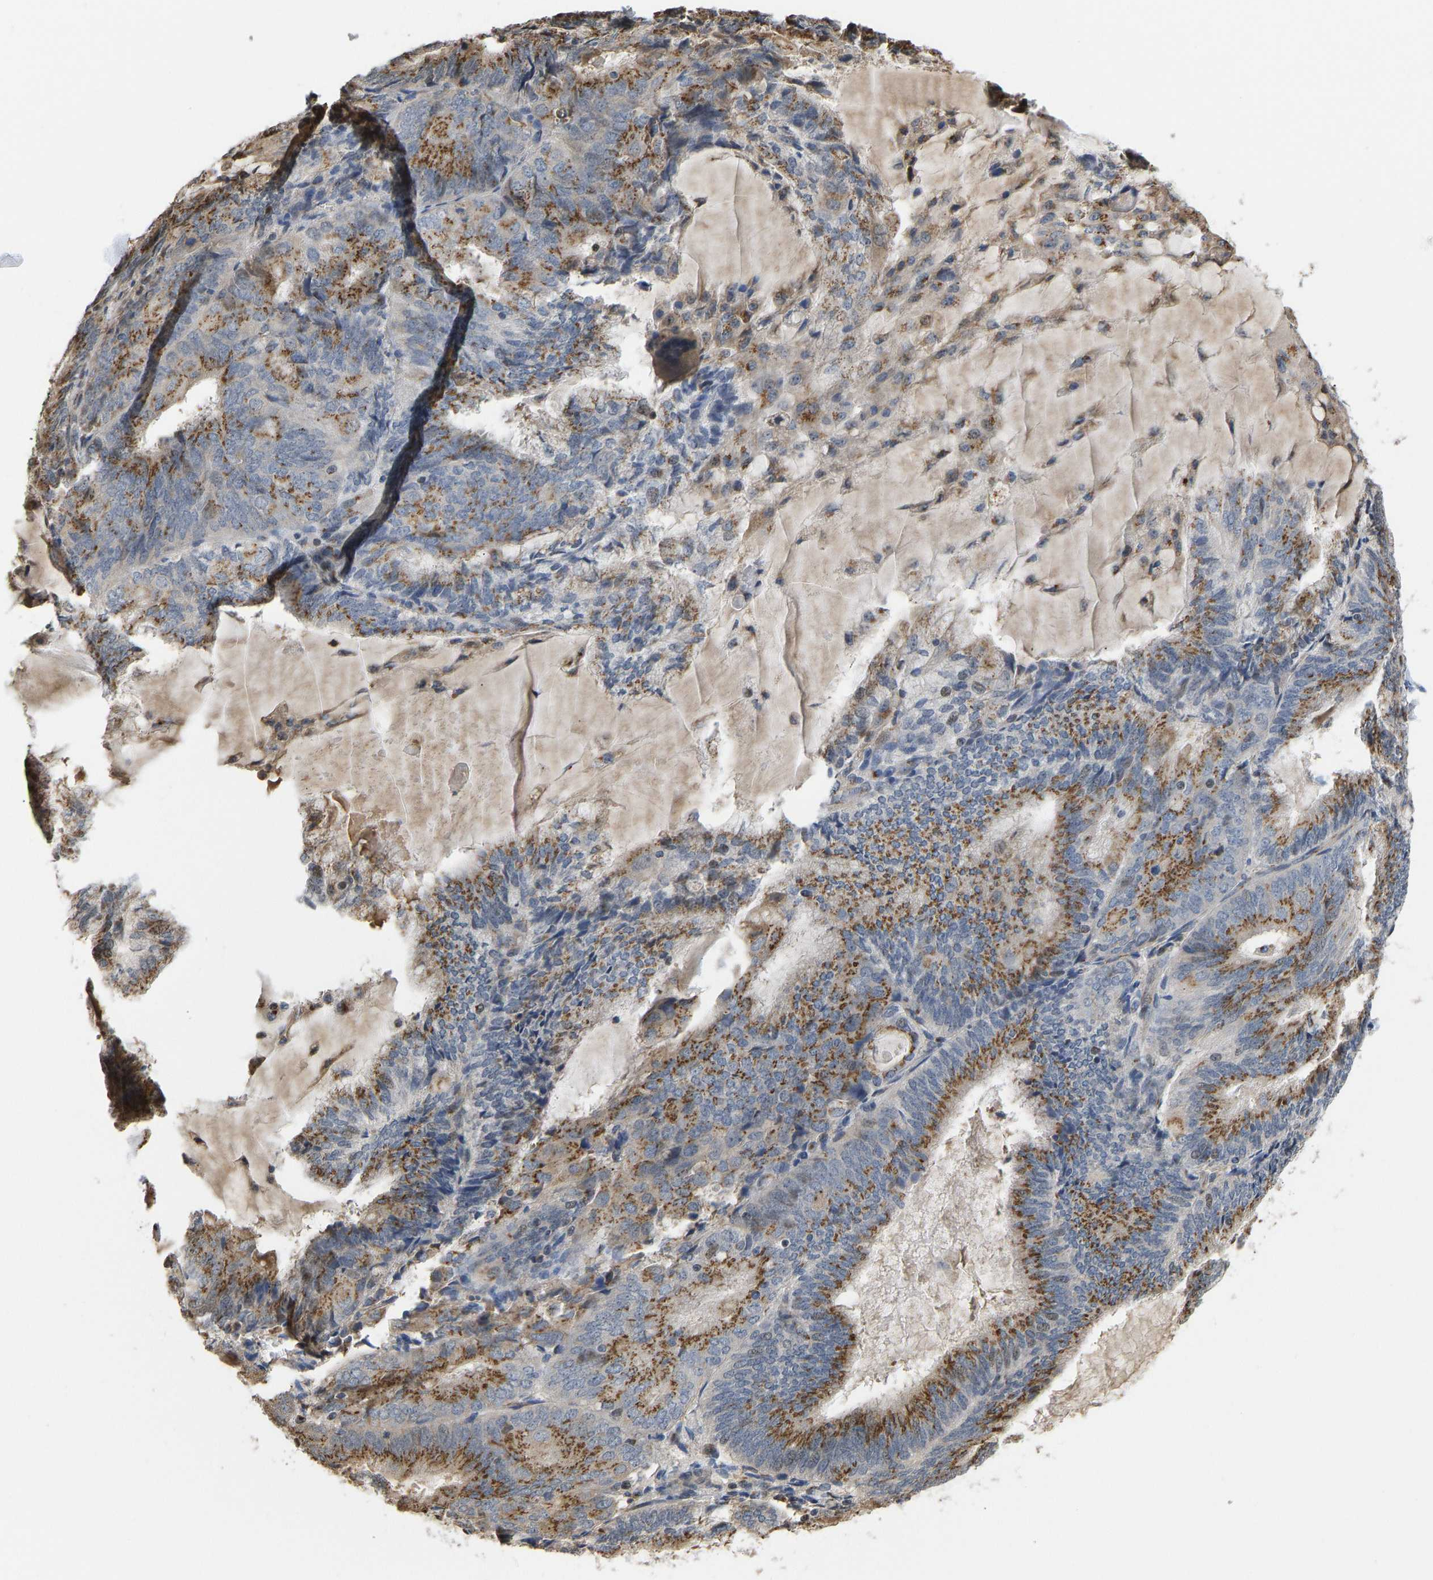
{"staining": {"intensity": "moderate", "quantity": ">75%", "location": "cytoplasmic/membranous"}, "tissue": "endometrial cancer", "cell_type": "Tumor cells", "image_type": "cancer", "snomed": [{"axis": "morphology", "description": "Adenocarcinoma, NOS"}, {"axis": "topography", "description": "Endometrium"}], "caption": "A brown stain highlights moderate cytoplasmic/membranous staining of a protein in human endometrial cancer (adenocarcinoma) tumor cells.", "gene": "YIPF4", "patient": {"sex": "female", "age": 81}}